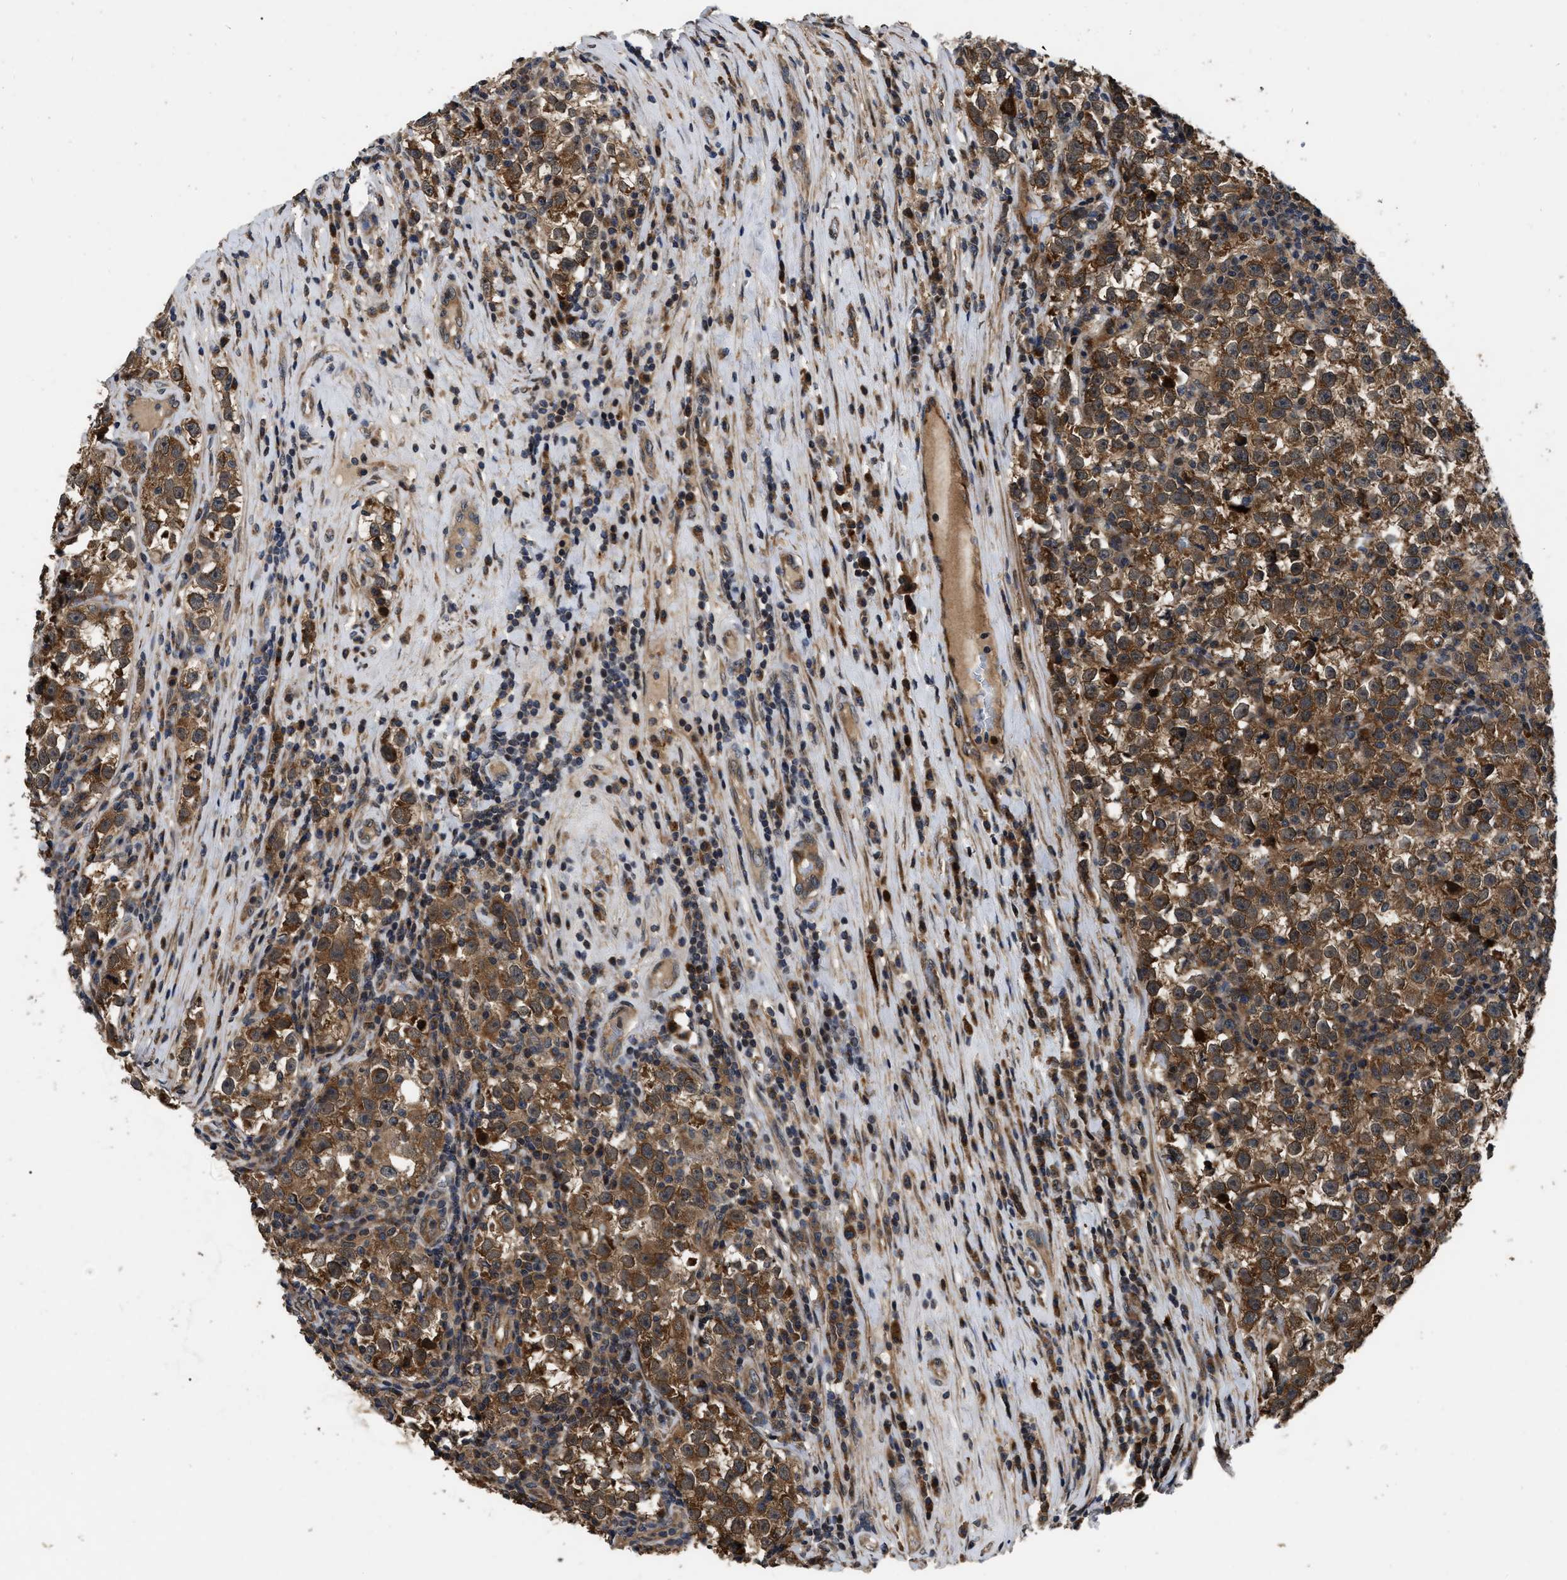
{"staining": {"intensity": "moderate", "quantity": ">75%", "location": "cytoplasmic/membranous"}, "tissue": "testis cancer", "cell_type": "Tumor cells", "image_type": "cancer", "snomed": [{"axis": "morphology", "description": "Normal tissue, NOS"}, {"axis": "morphology", "description": "Seminoma, NOS"}, {"axis": "topography", "description": "Testis"}], "caption": "Immunohistochemistry (IHC) micrograph of human seminoma (testis) stained for a protein (brown), which shows medium levels of moderate cytoplasmic/membranous positivity in approximately >75% of tumor cells.", "gene": "PPWD1", "patient": {"sex": "male", "age": 43}}